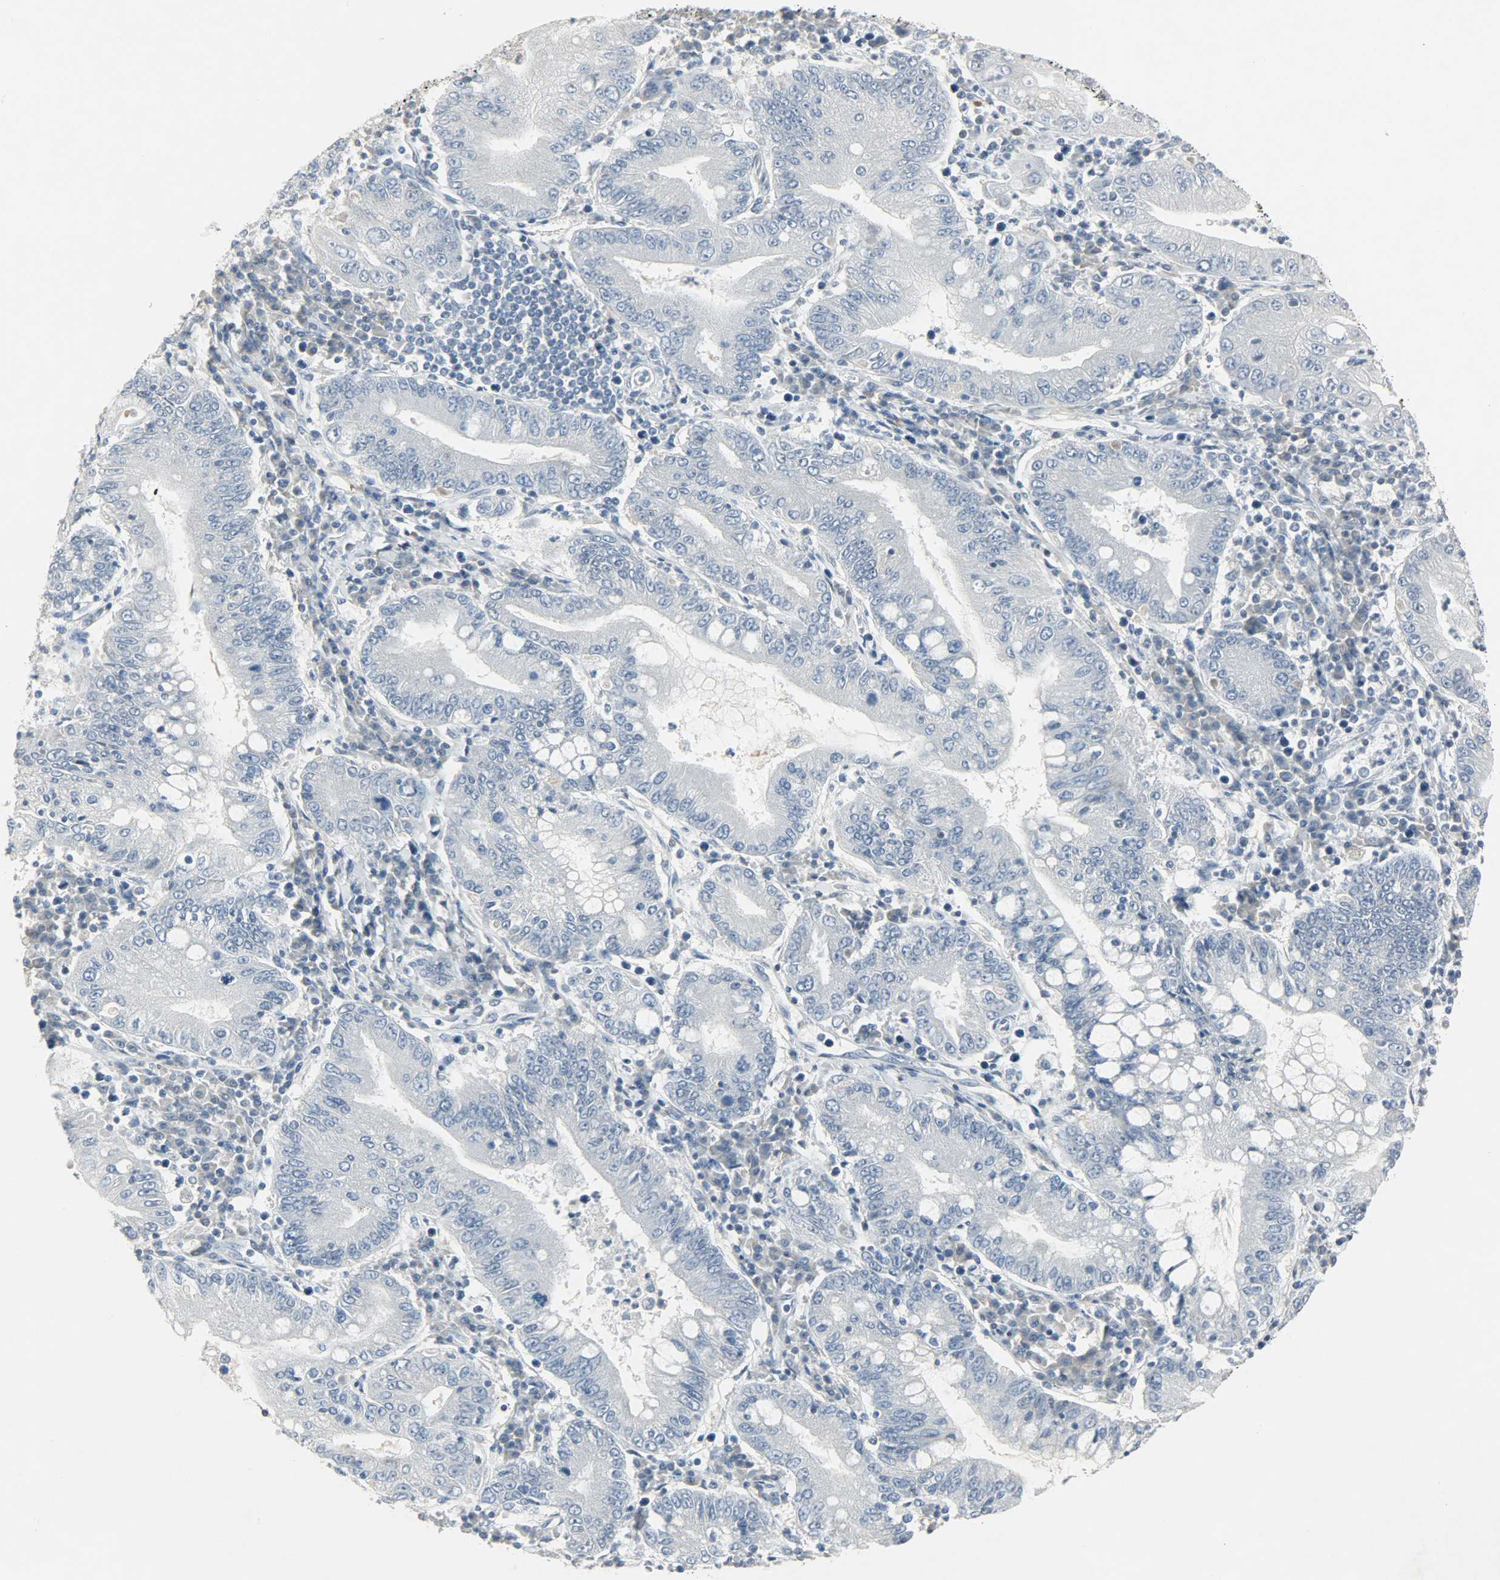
{"staining": {"intensity": "negative", "quantity": "none", "location": "none"}, "tissue": "stomach cancer", "cell_type": "Tumor cells", "image_type": "cancer", "snomed": [{"axis": "morphology", "description": "Normal tissue, NOS"}, {"axis": "morphology", "description": "Adenocarcinoma, NOS"}, {"axis": "topography", "description": "Esophagus"}, {"axis": "topography", "description": "Stomach, upper"}, {"axis": "topography", "description": "Peripheral nerve tissue"}], "caption": "Tumor cells are negative for brown protein staining in stomach adenocarcinoma.", "gene": "CAMK4", "patient": {"sex": "male", "age": 62}}